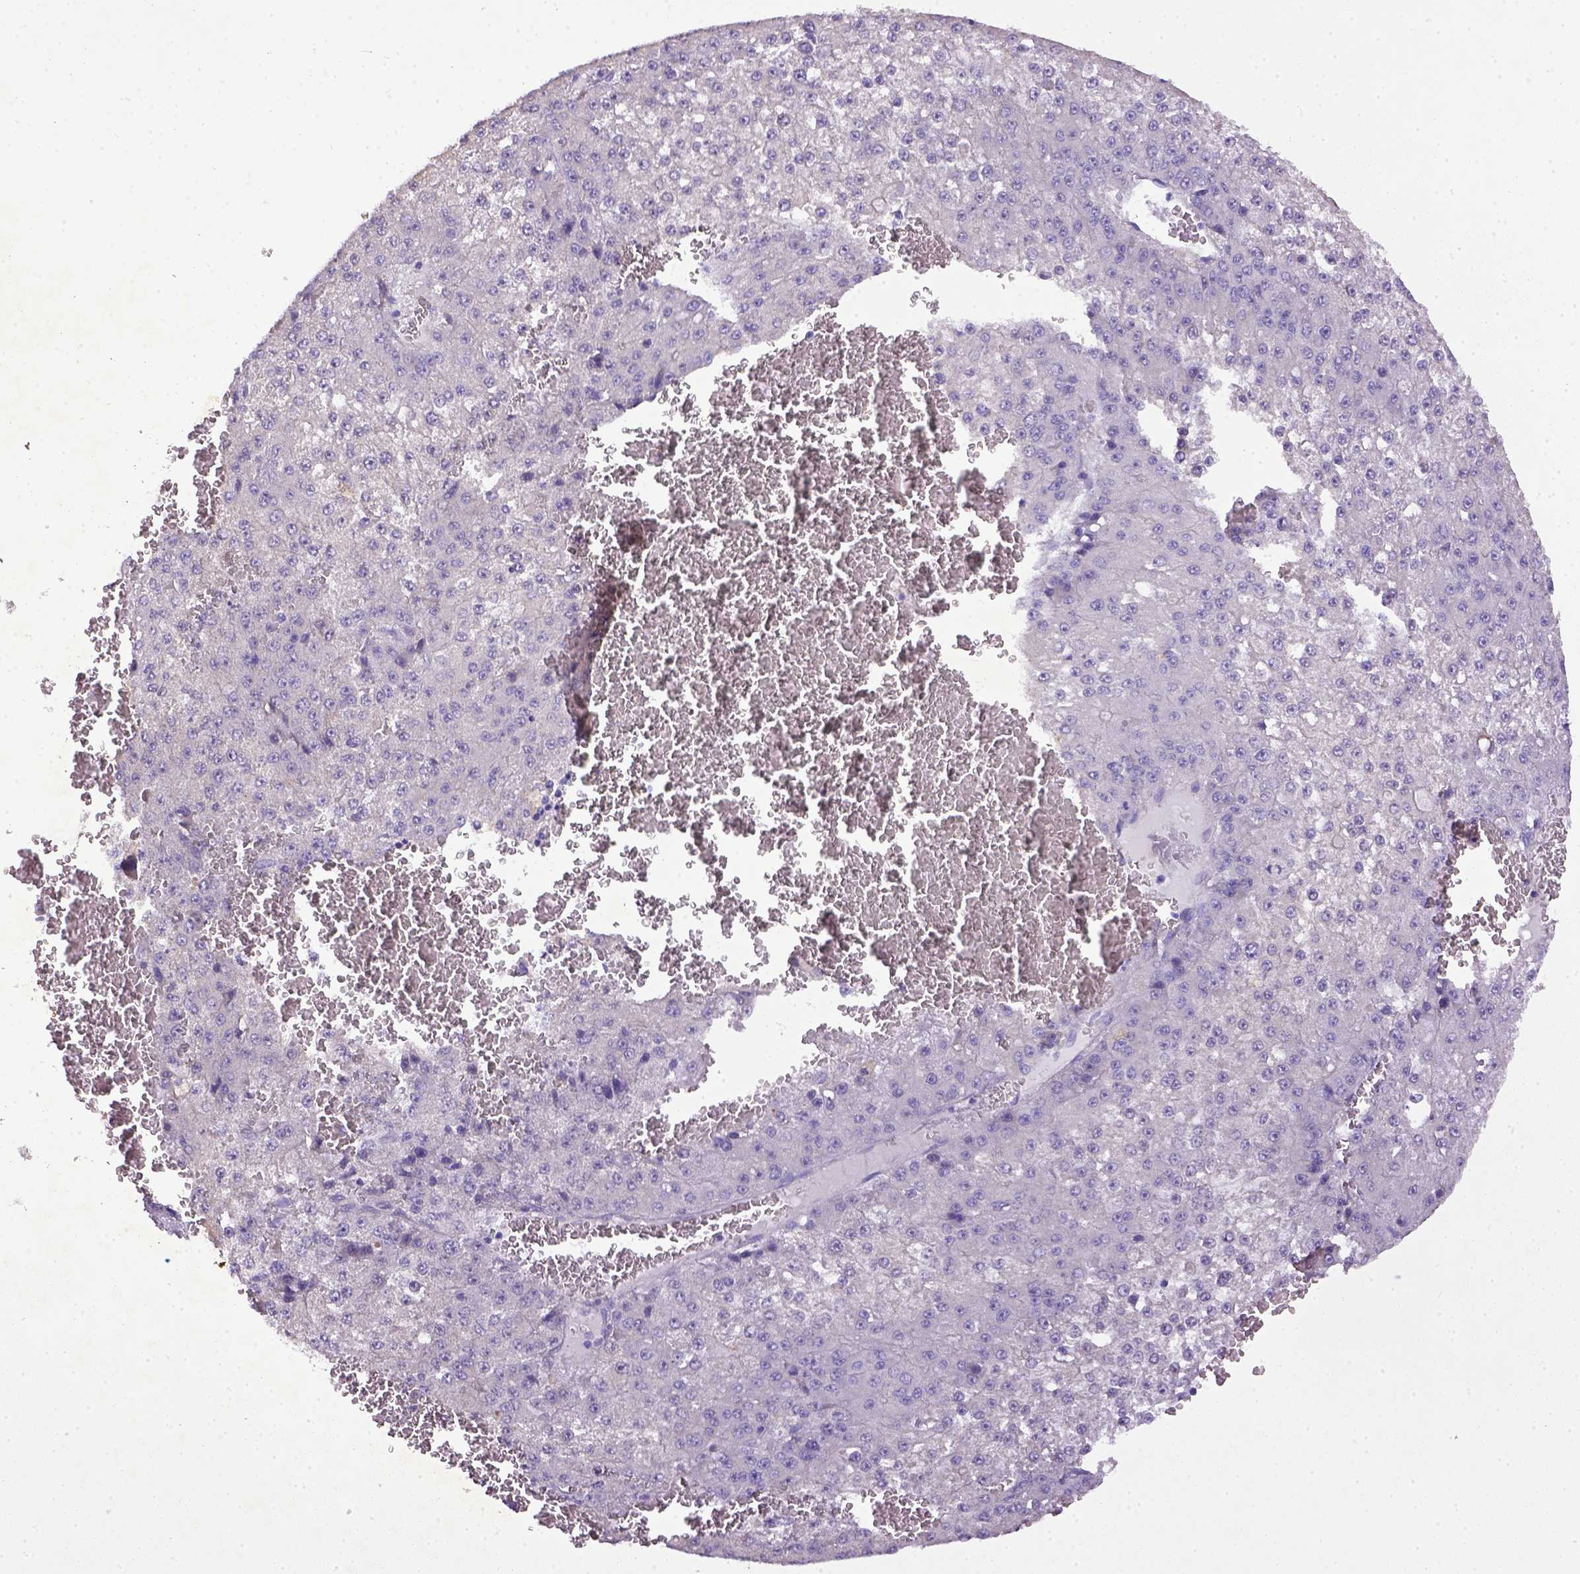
{"staining": {"intensity": "negative", "quantity": "none", "location": "none"}, "tissue": "liver cancer", "cell_type": "Tumor cells", "image_type": "cancer", "snomed": [{"axis": "morphology", "description": "Carcinoma, Hepatocellular, NOS"}, {"axis": "topography", "description": "Liver"}], "caption": "The histopathology image displays no staining of tumor cells in liver hepatocellular carcinoma.", "gene": "CD40", "patient": {"sex": "female", "age": 73}}